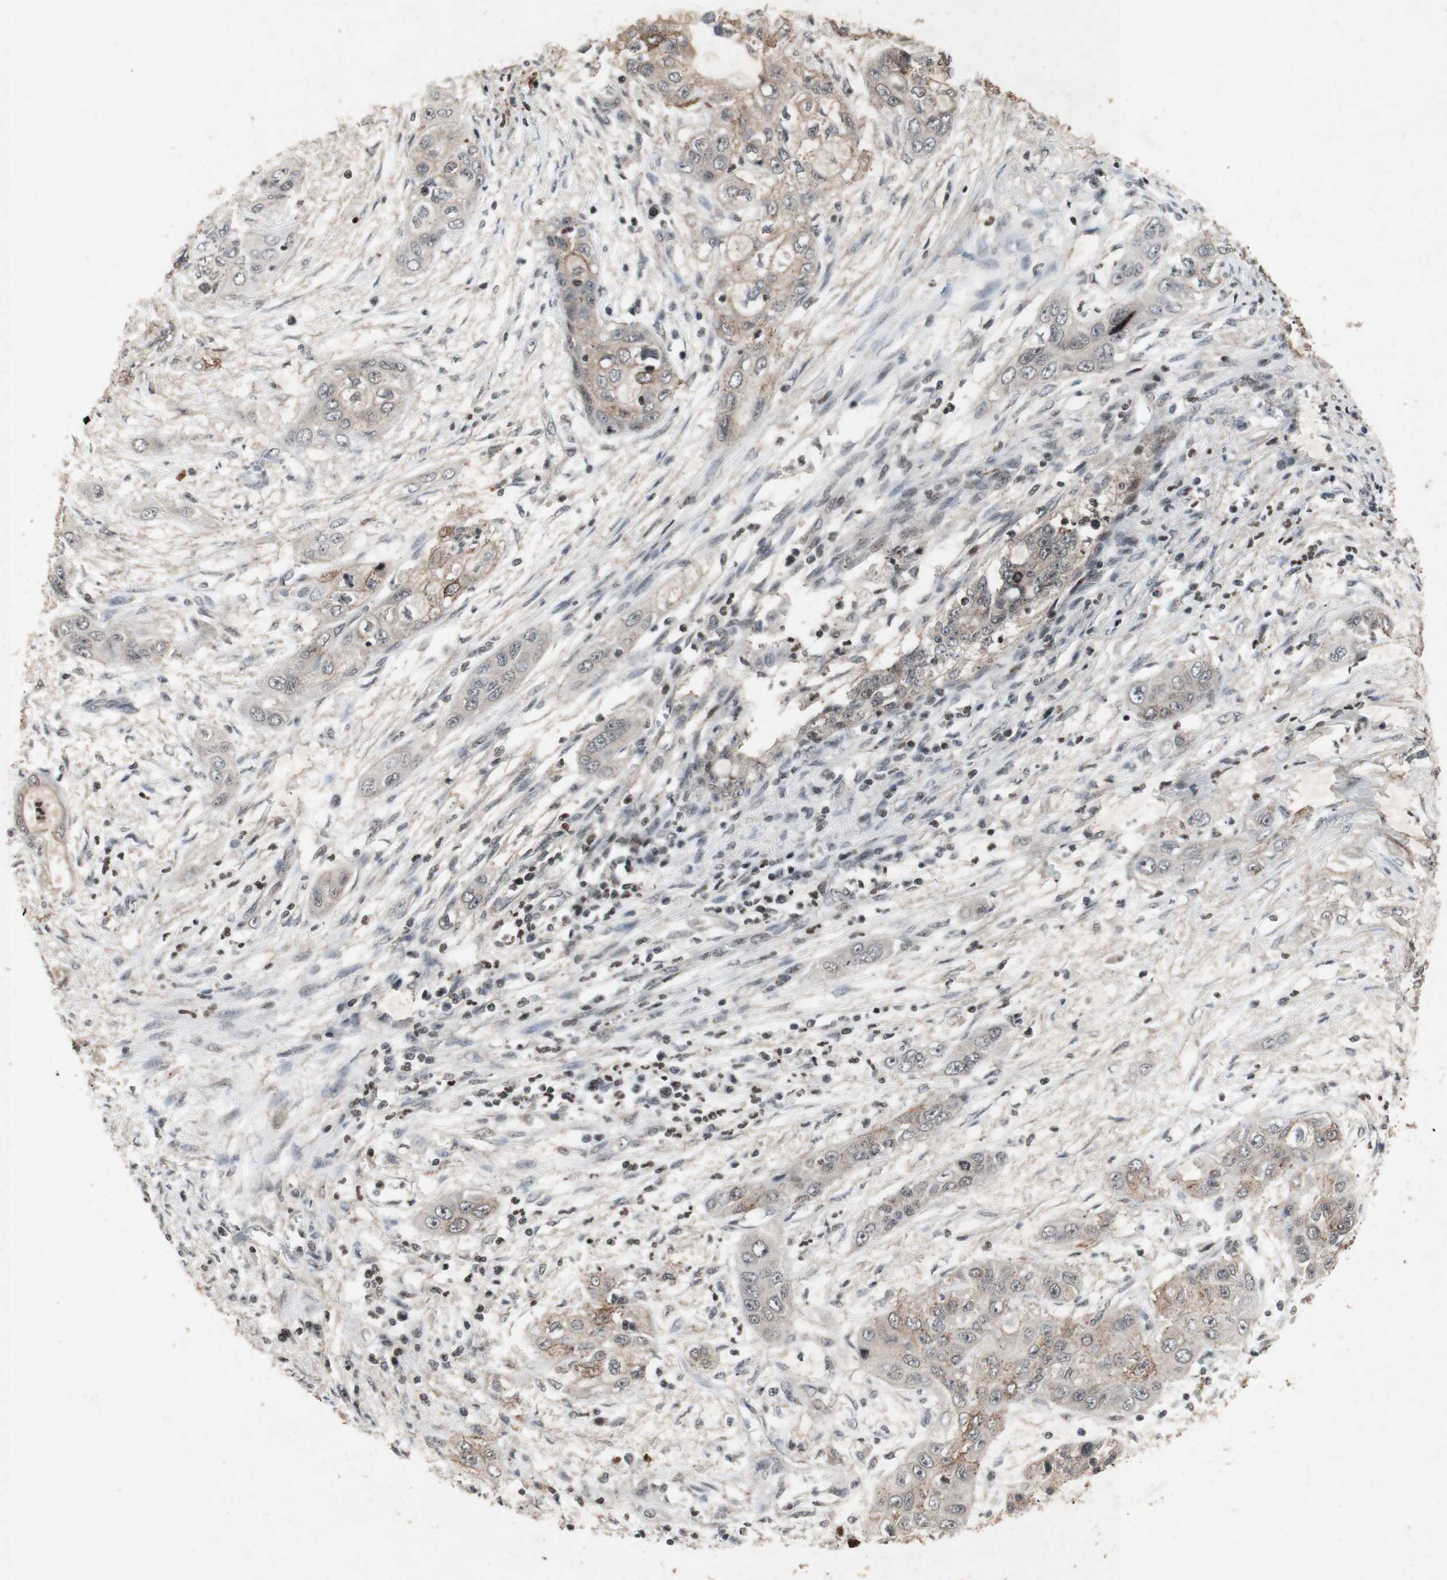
{"staining": {"intensity": "weak", "quantity": ">75%", "location": "cytoplasmic/membranous"}, "tissue": "pancreatic cancer", "cell_type": "Tumor cells", "image_type": "cancer", "snomed": [{"axis": "morphology", "description": "Adenocarcinoma, NOS"}, {"axis": "topography", "description": "Pancreas"}], "caption": "Adenocarcinoma (pancreatic) stained with IHC displays weak cytoplasmic/membranous positivity in approximately >75% of tumor cells. The staining is performed using DAB brown chromogen to label protein expression. The nuclei are counter-stained blue using hematoxylin.", "gene": "PLXNA1", "patient": {"sex": "female", "age": 70}}